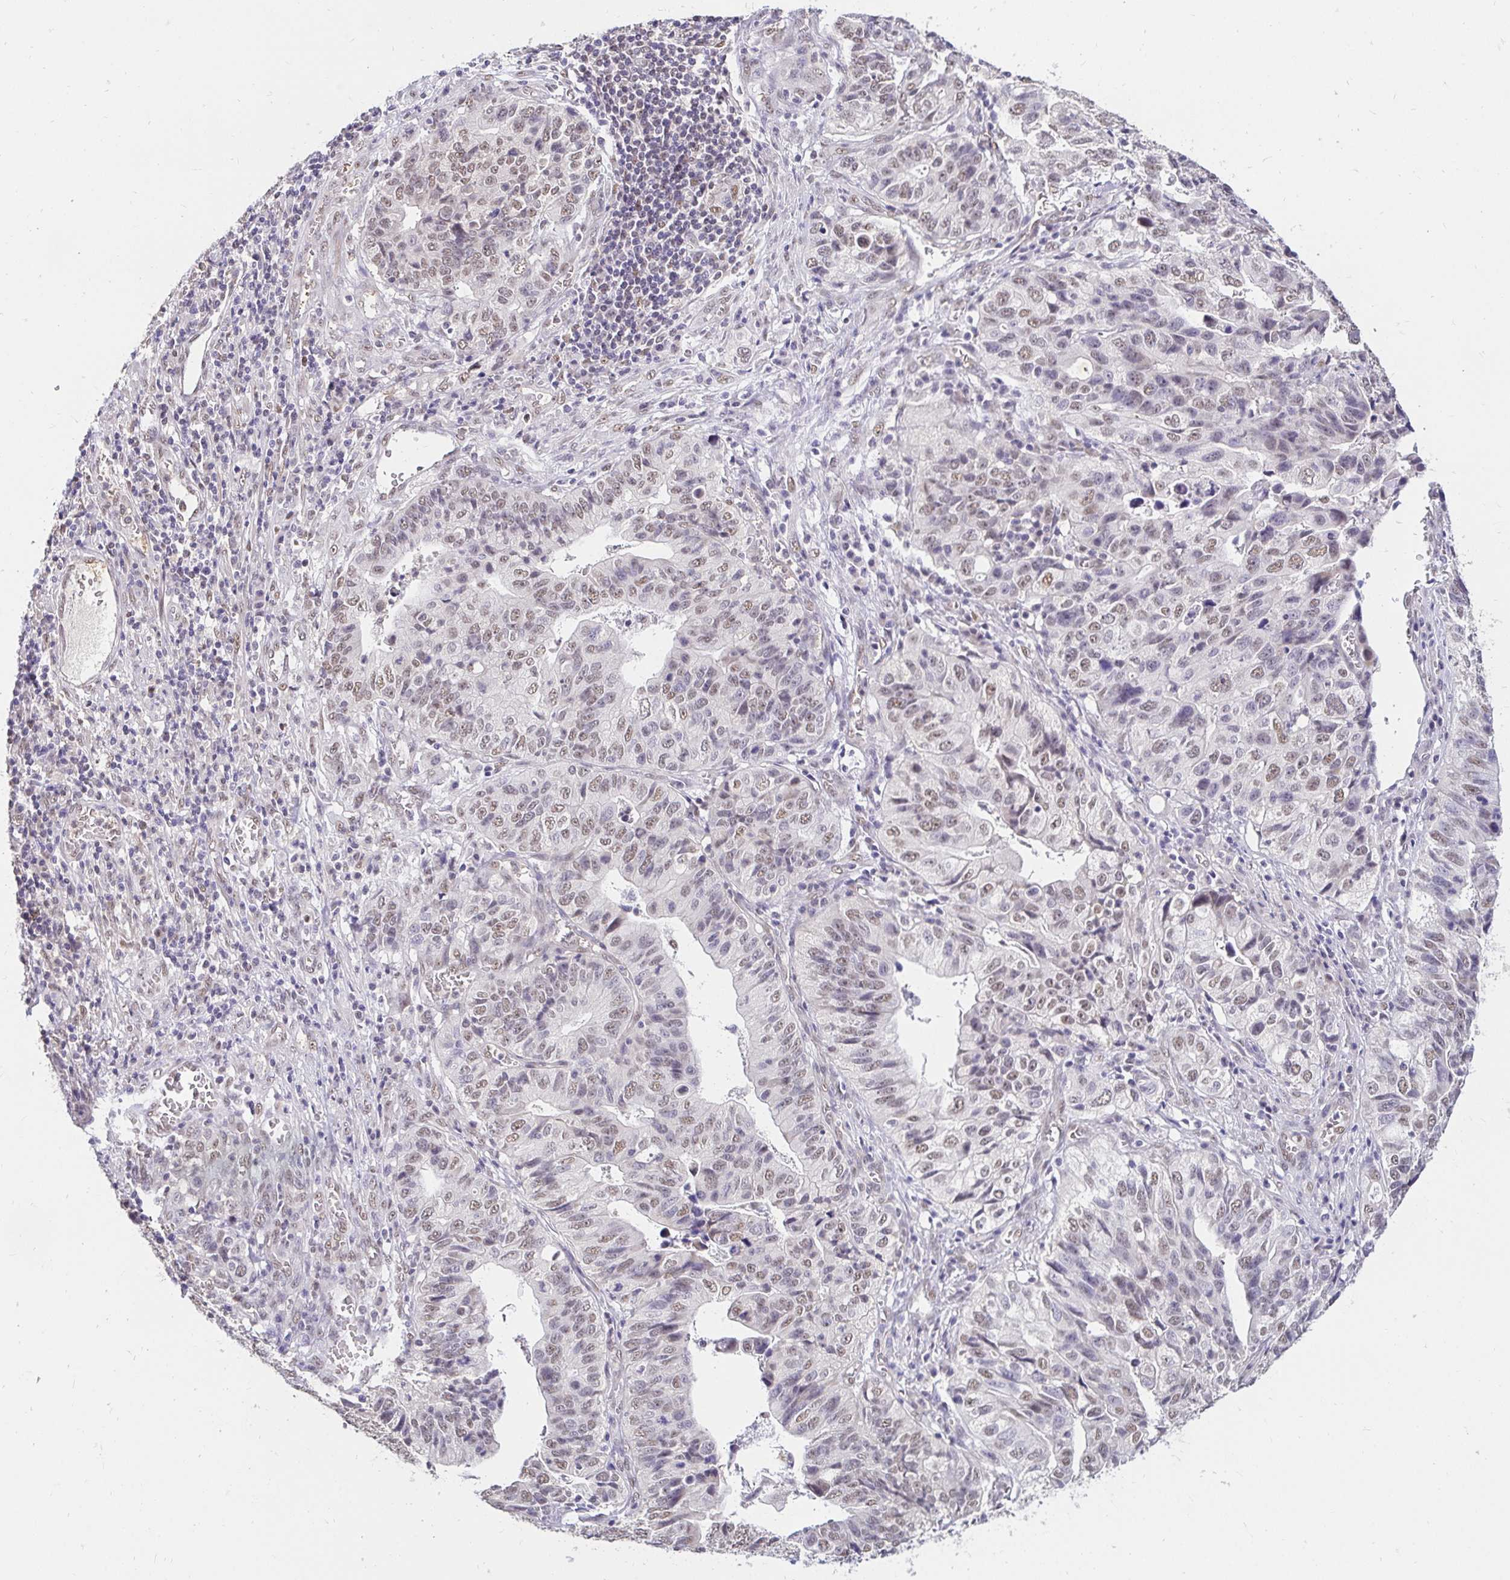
{"staining": {"intensity": "moderate", "quantity": "25%-75%", "location": "nuclear"}, "tissue": "stomach cancer", "cell_type": "Tumor cells", "image_type": "cancer", "snomed": [{"axis": "morphology", "description": "Adenocarcinoma, NOS"}, {"axis": "topography", "description": "Stomach, upper"}], "caption": "This micrograph reveals immunohistochemistry staining of human stomach cancer (adenocarcinoma), with medium moderate nuclear expression in approximately 25%-75% of tumor cells.", "gene": "RIMS4", "patient": {"sex": "female", "age": 67}}